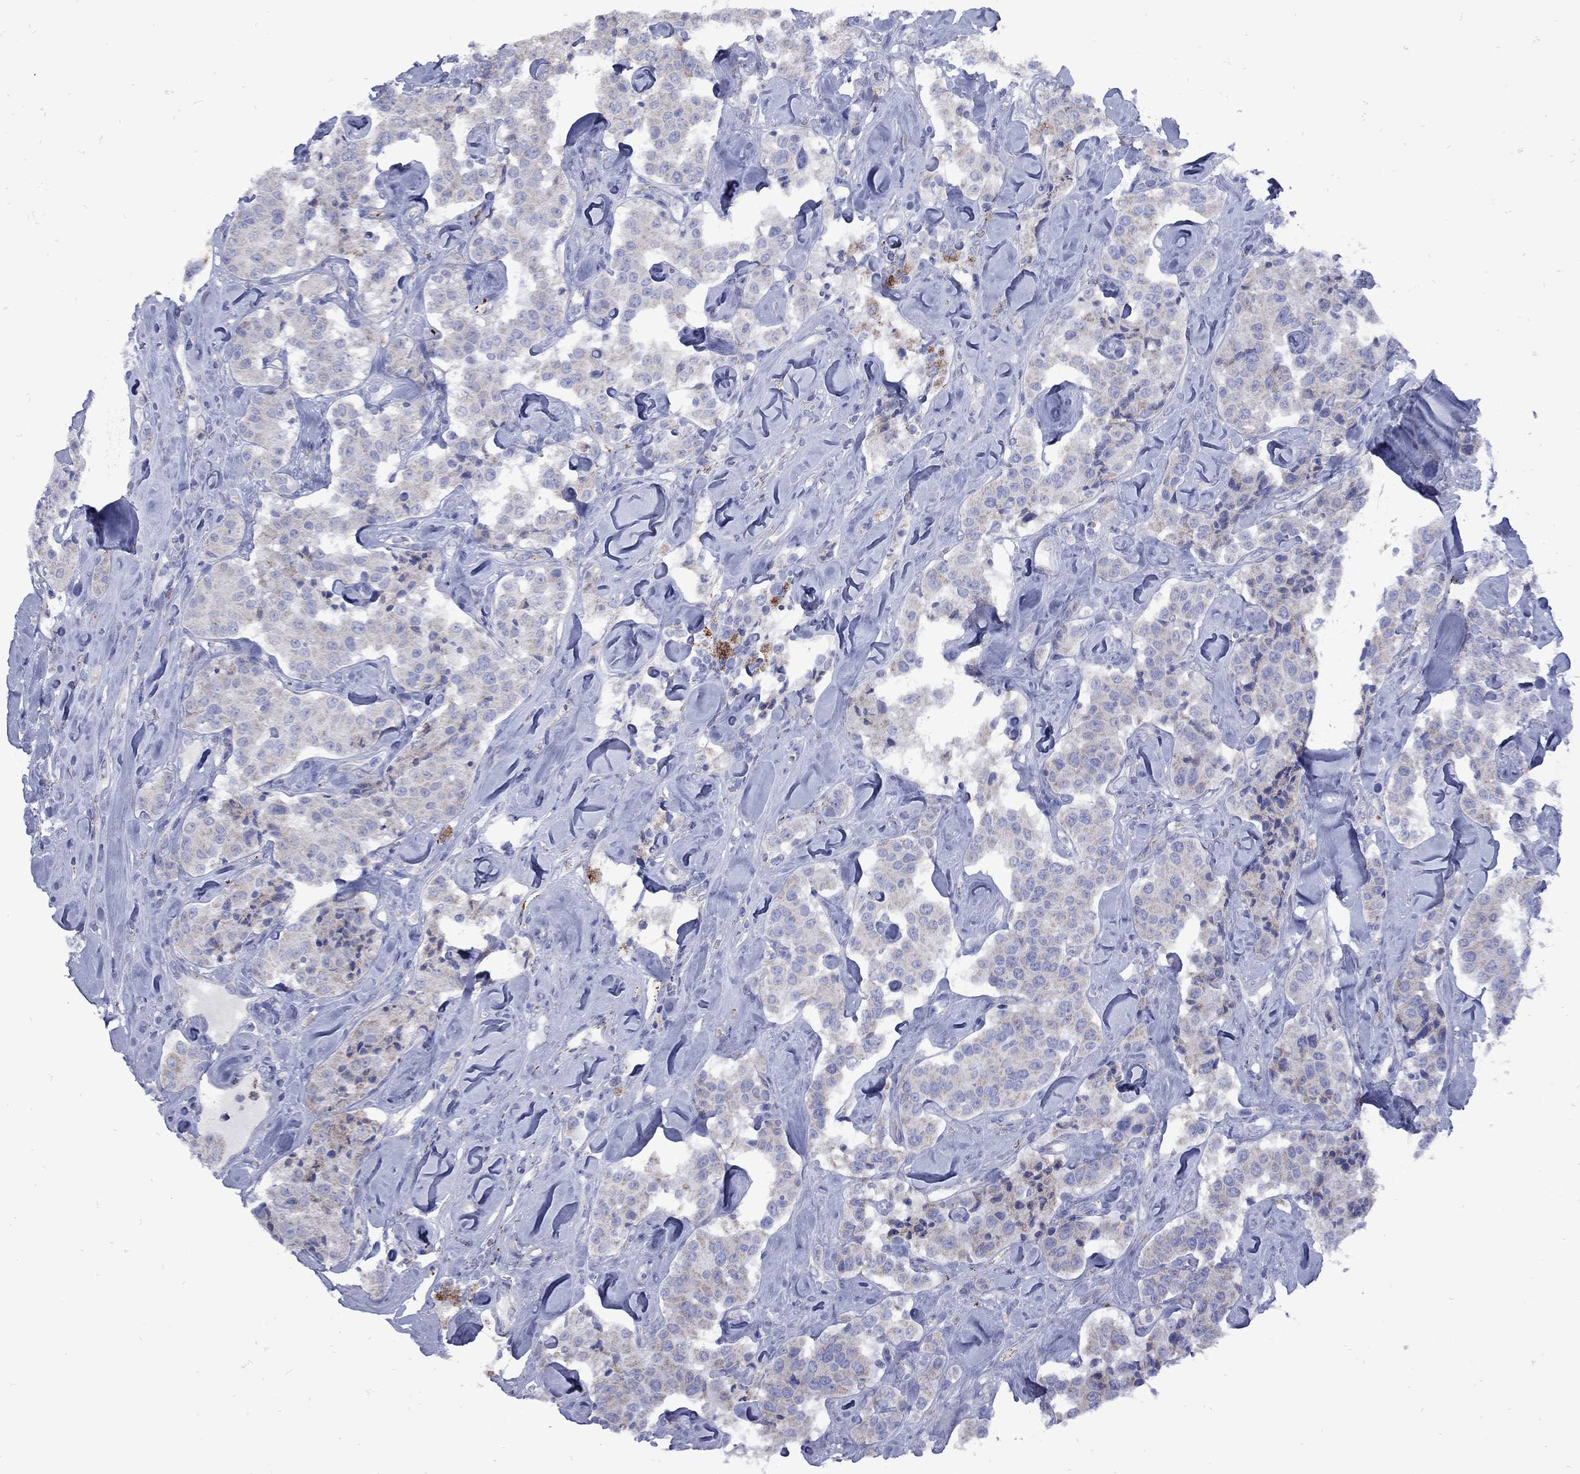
{"staining": {"intensity": "weak", "quantity": "25%-75%", "location": "cytoplasmic/membranous"}, "tissue": "carcinoid", "cell_type": "Tumor cells", "image_type": "cancer", "snomed": [{"axis": "morphology", "description": "Carcinoid, malignant, NOS"}, {"axis": "topography", "description": "Pancreas"}], "caption": "Human carcinoid (malignant) stained for a protein (brown) reveals weak cytoplasmic/membranous positive staining in approximately 25%-75% of tumor cells.", "gene": "SESTD1", "patient": {"sex": "male", "age": 41}}